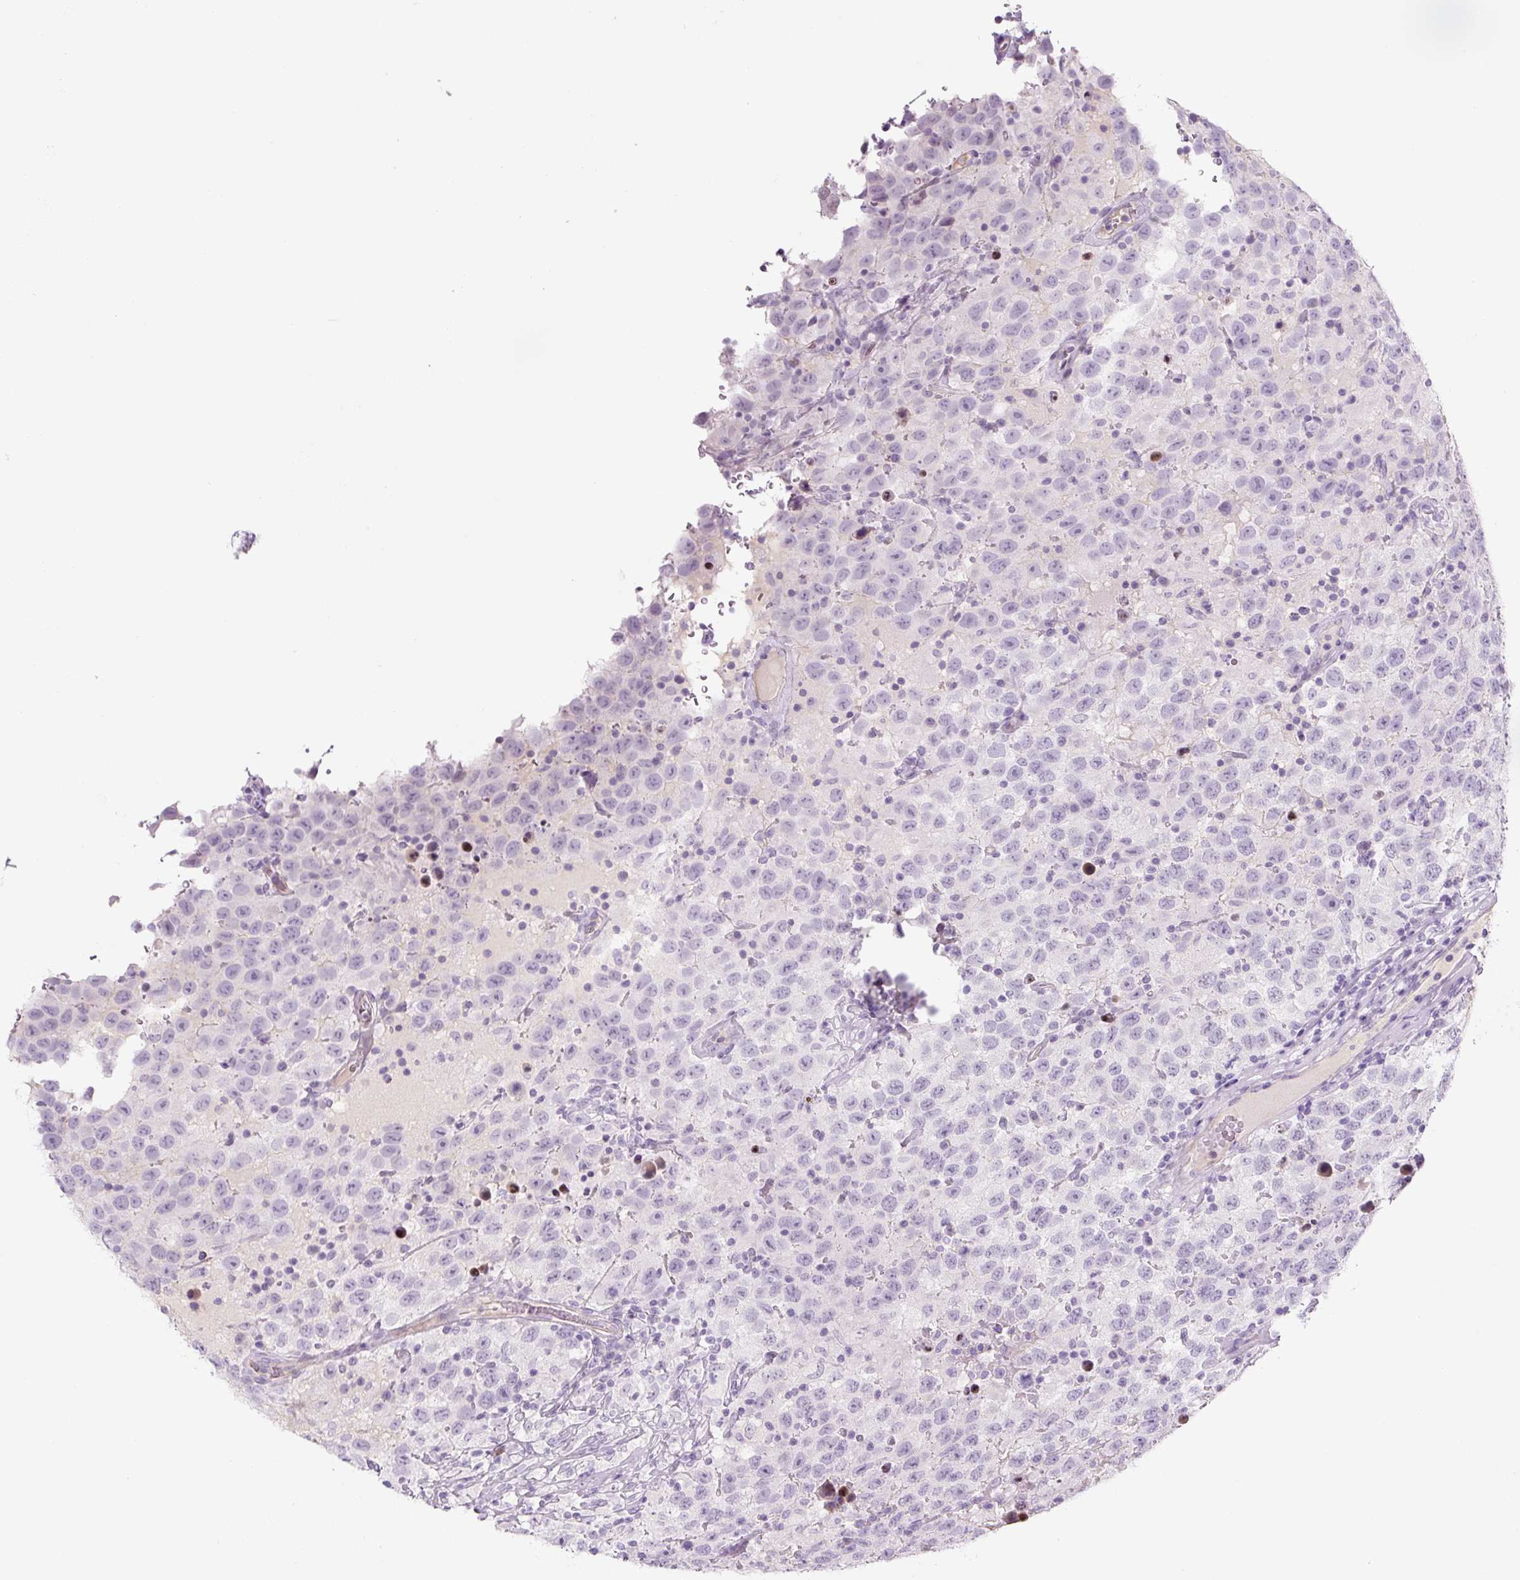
{"staining": {"intensity": "negative", "quantity": "none", "location": "none"}, "tissue": "testis cancer", "cell_type": "Tumor cells", "image_type": "cancer", "snomed": [{"axis": "morphology", "description": "Seminoma, NOS"}, {"axis": "topography", "description": "Testis"}], "caption": "Tumor cells show no significant protein staining in testis cancer.", "gene": "PRM1", "patient": {"sex": "male", "age": 41}}